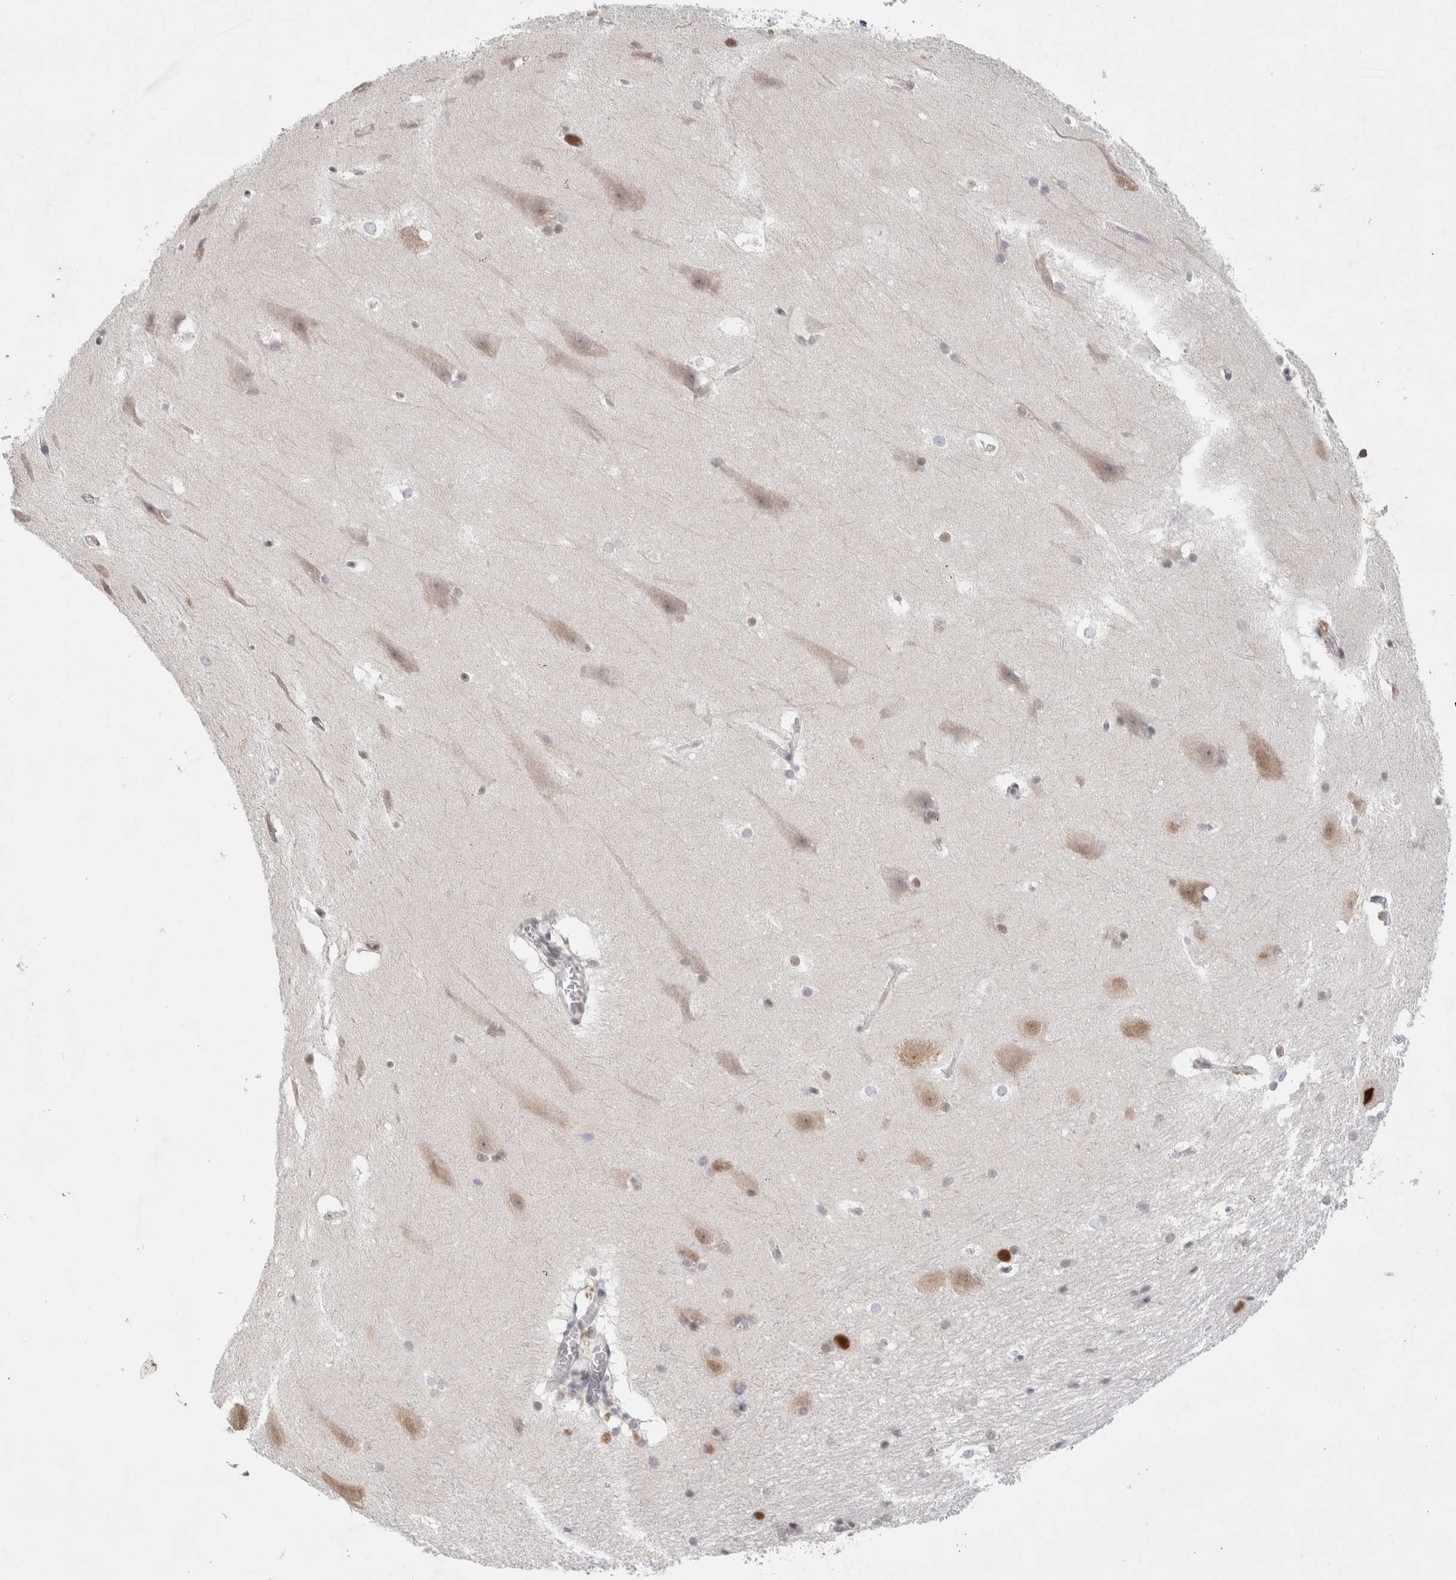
{"staining": {"intensity": "moderate", "quantity": "<25%", "location": "nuclear"}, "tissue": "hippocampus", "cell_type": "Glial cells", "image_type": "normal", "snomed": [{"axis": "morphology", "description": "Normal tissue, NOS"}, {"axis": "topography", "description": "Hippocampus"}], "caption": "The micrograph shows immunohistochemical staining of normal hippocampus. There is moderate nuclear expression is identified in about <25% of glial cells. The protein of interest is stained brown, and the nuclei are stained in blue (DAB (3,3'-diaminobenzidine) IHC with brightfield microscopy, high magnification).", "gene": "PRMT1", "patient": {"sex": "female", "age": 19}}